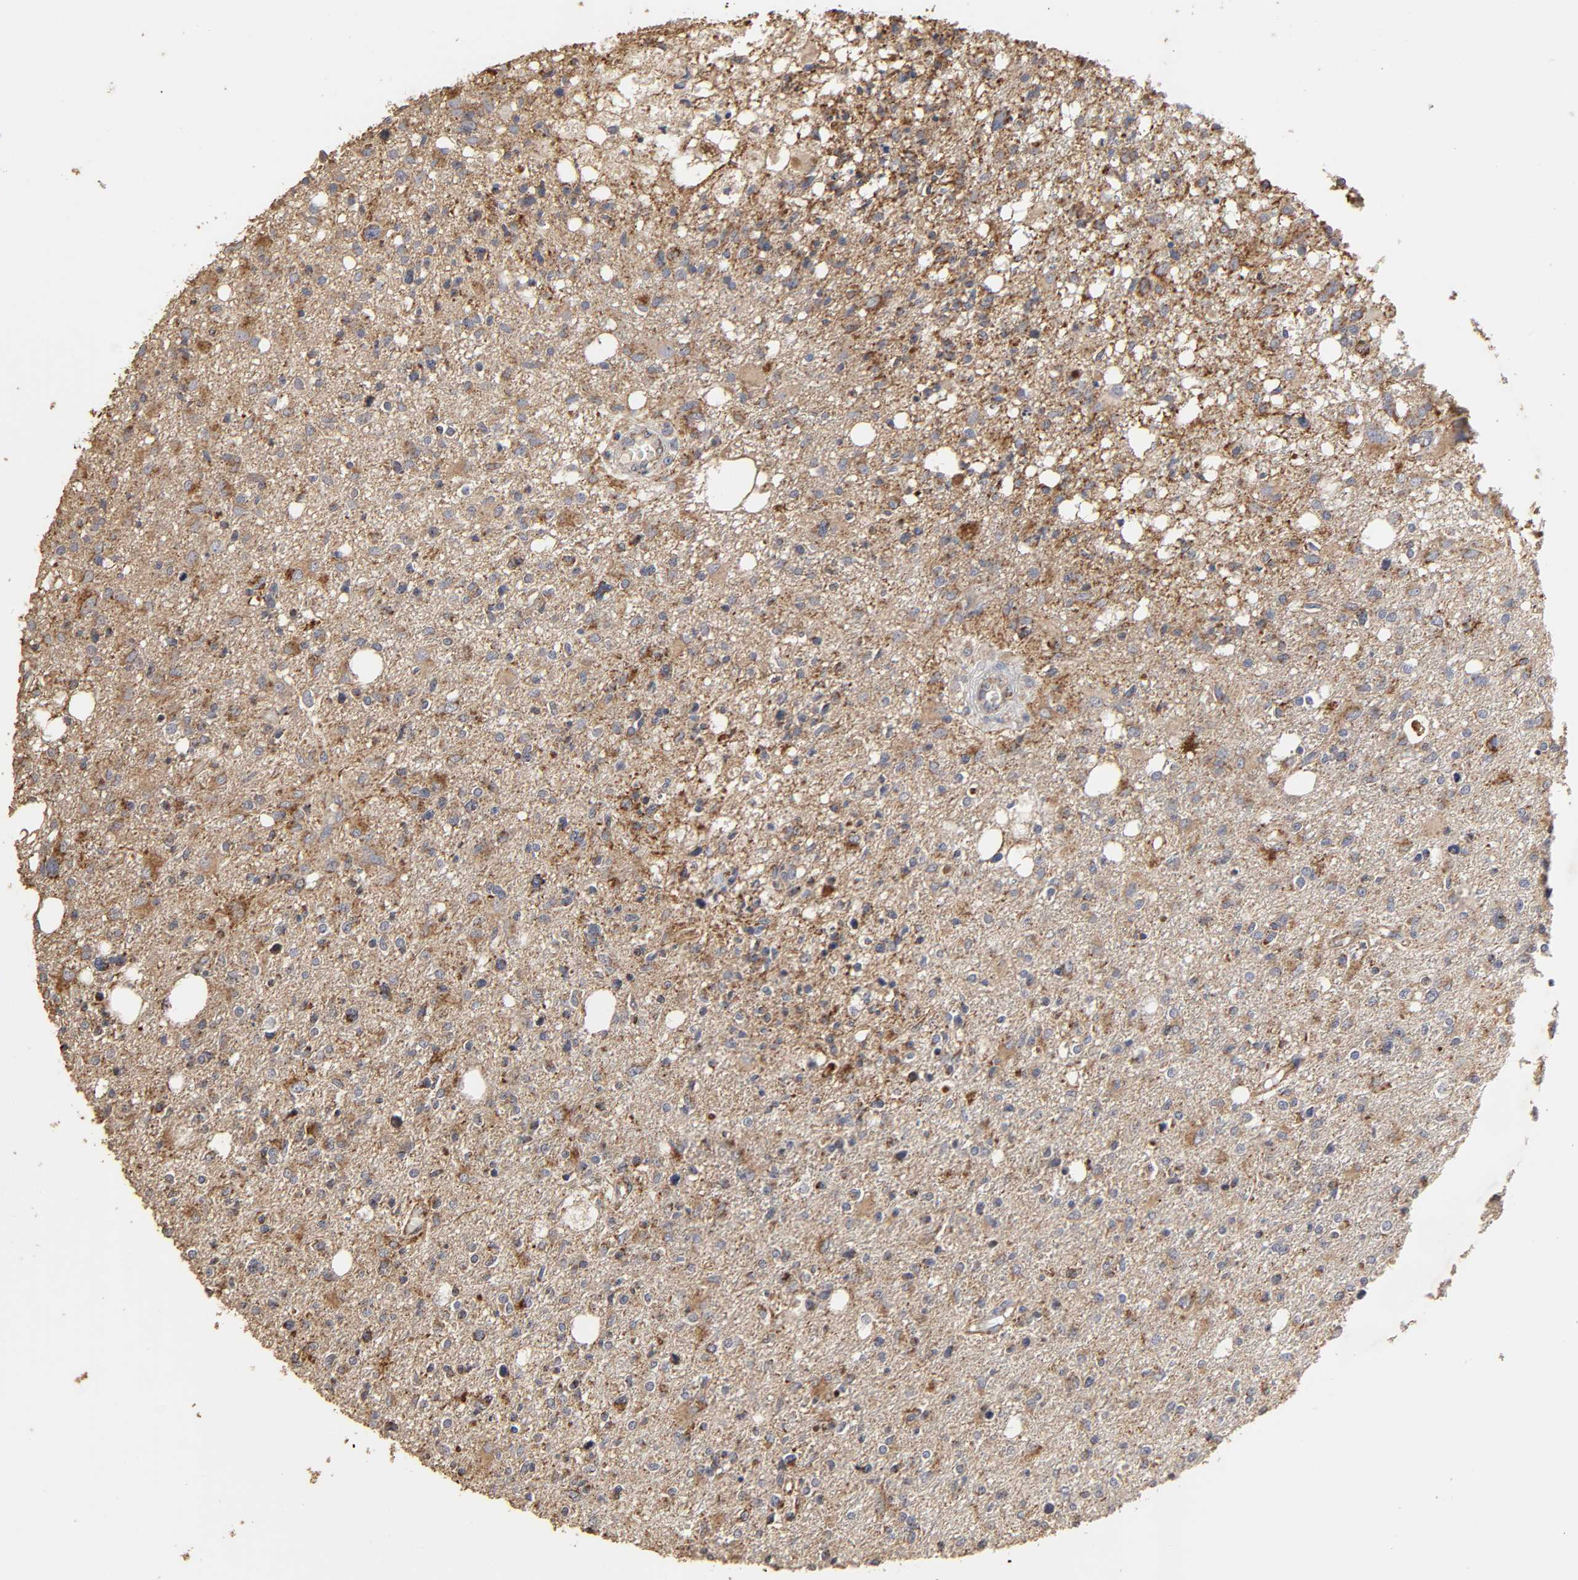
{"staining": {"intensity": "moderate", "quantity": ">75%", "location": "cytoplasmic/membranous"}, "tissue": "glioma", "cell_type": "Tumor cells", "image_type": "cancer", "snomed": [{"axis": "morphology", "description": "Glioma, malignant, High grade"}, {"axis": "topography", "description": "Cerebral cortex"}], "caption": "Glioma stained for a protein (brown) shows moderate cytoplasmic/membranous positive staining in approximately >75% of tumor cells.", "gene": "CYCS", "patient": {"sex": "male", "age": 76}}